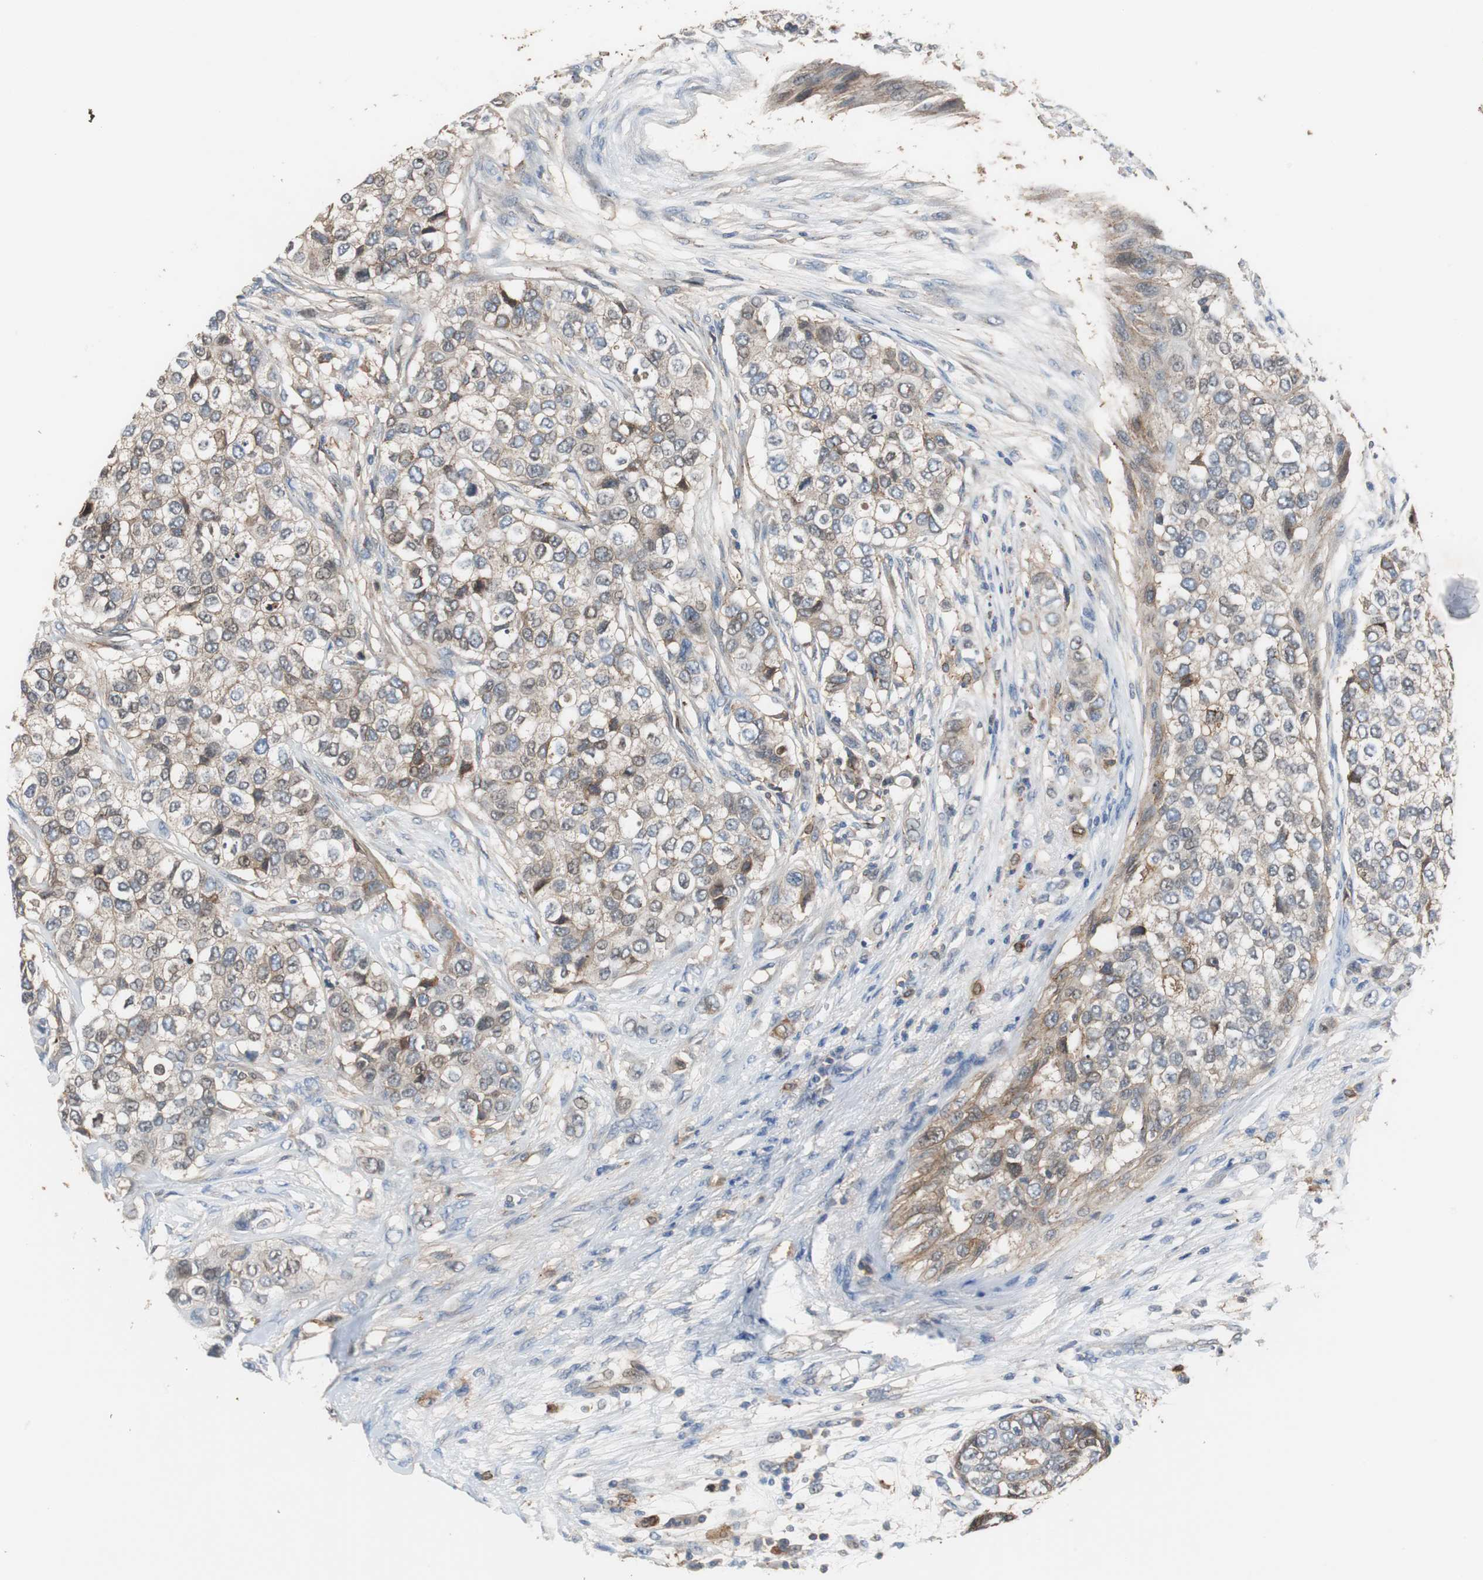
{"staining": {"intensity": "weak", "quantity": "<25%", "location": "cytoplasmic/membranous"}, "tissue": "breast cancer", "cell_type": "Tumor cells", "image_type": "cancer", "snomed": [{"axis": "morphology", "description": "Normal tissue, NOS"}, {"axis": "morphology", "description": "Duct carcinoma"}, {"axis": "topography", "description": "Breast"}], "caption": "Immunohistochemistry micrograph of neoplastic tissue: human intraductal carcinoma (breast) stained with DAB displays no significant protein expression in tumor cells.", "gene": "ANXA4", "patient": {"sex": "female", "age": 49}}